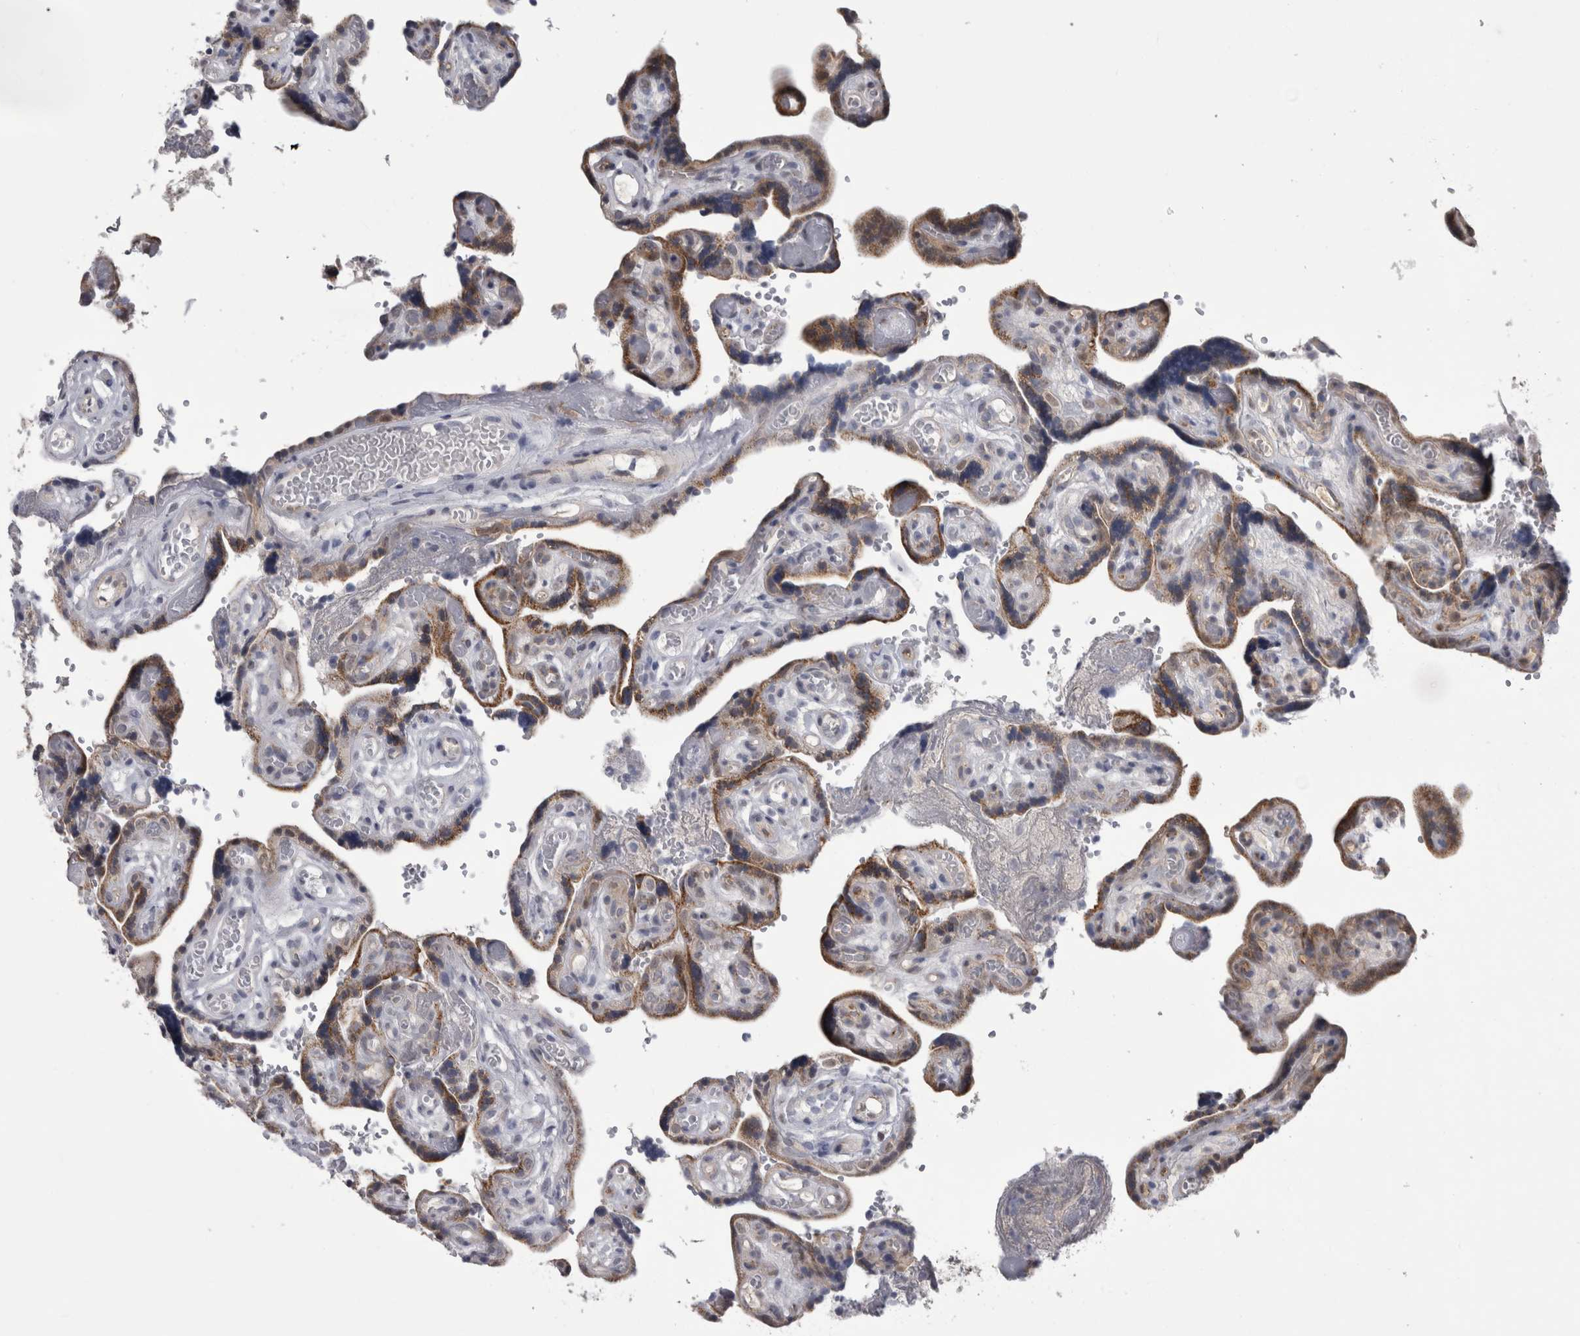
{"staining": {"intensity": "moderate", "quantity": "25%-75%", "location": "cytoplasmic/membranous,nuclear"}, "tissue": "placenta", "cell_type": "Decidual cells", "image_type": "normal", "snomed": [{"axis": "morphology", "description": "Normal tissue, NOS"}, {"axis": "topography", "description": "Placenta"}], "caption": "DAB immunohistochemical staining of normal human placenta shows moderate cytoplasmic/membranous,nuclear protein expression in about 25%-75% of decidual cells. (Stains: DAB in brown, nuclei in blue, Microscopy: brightfield microscopy at high magnification).", "gene": "ACOT7", "patient": {"sex": "female", "age": 30}}